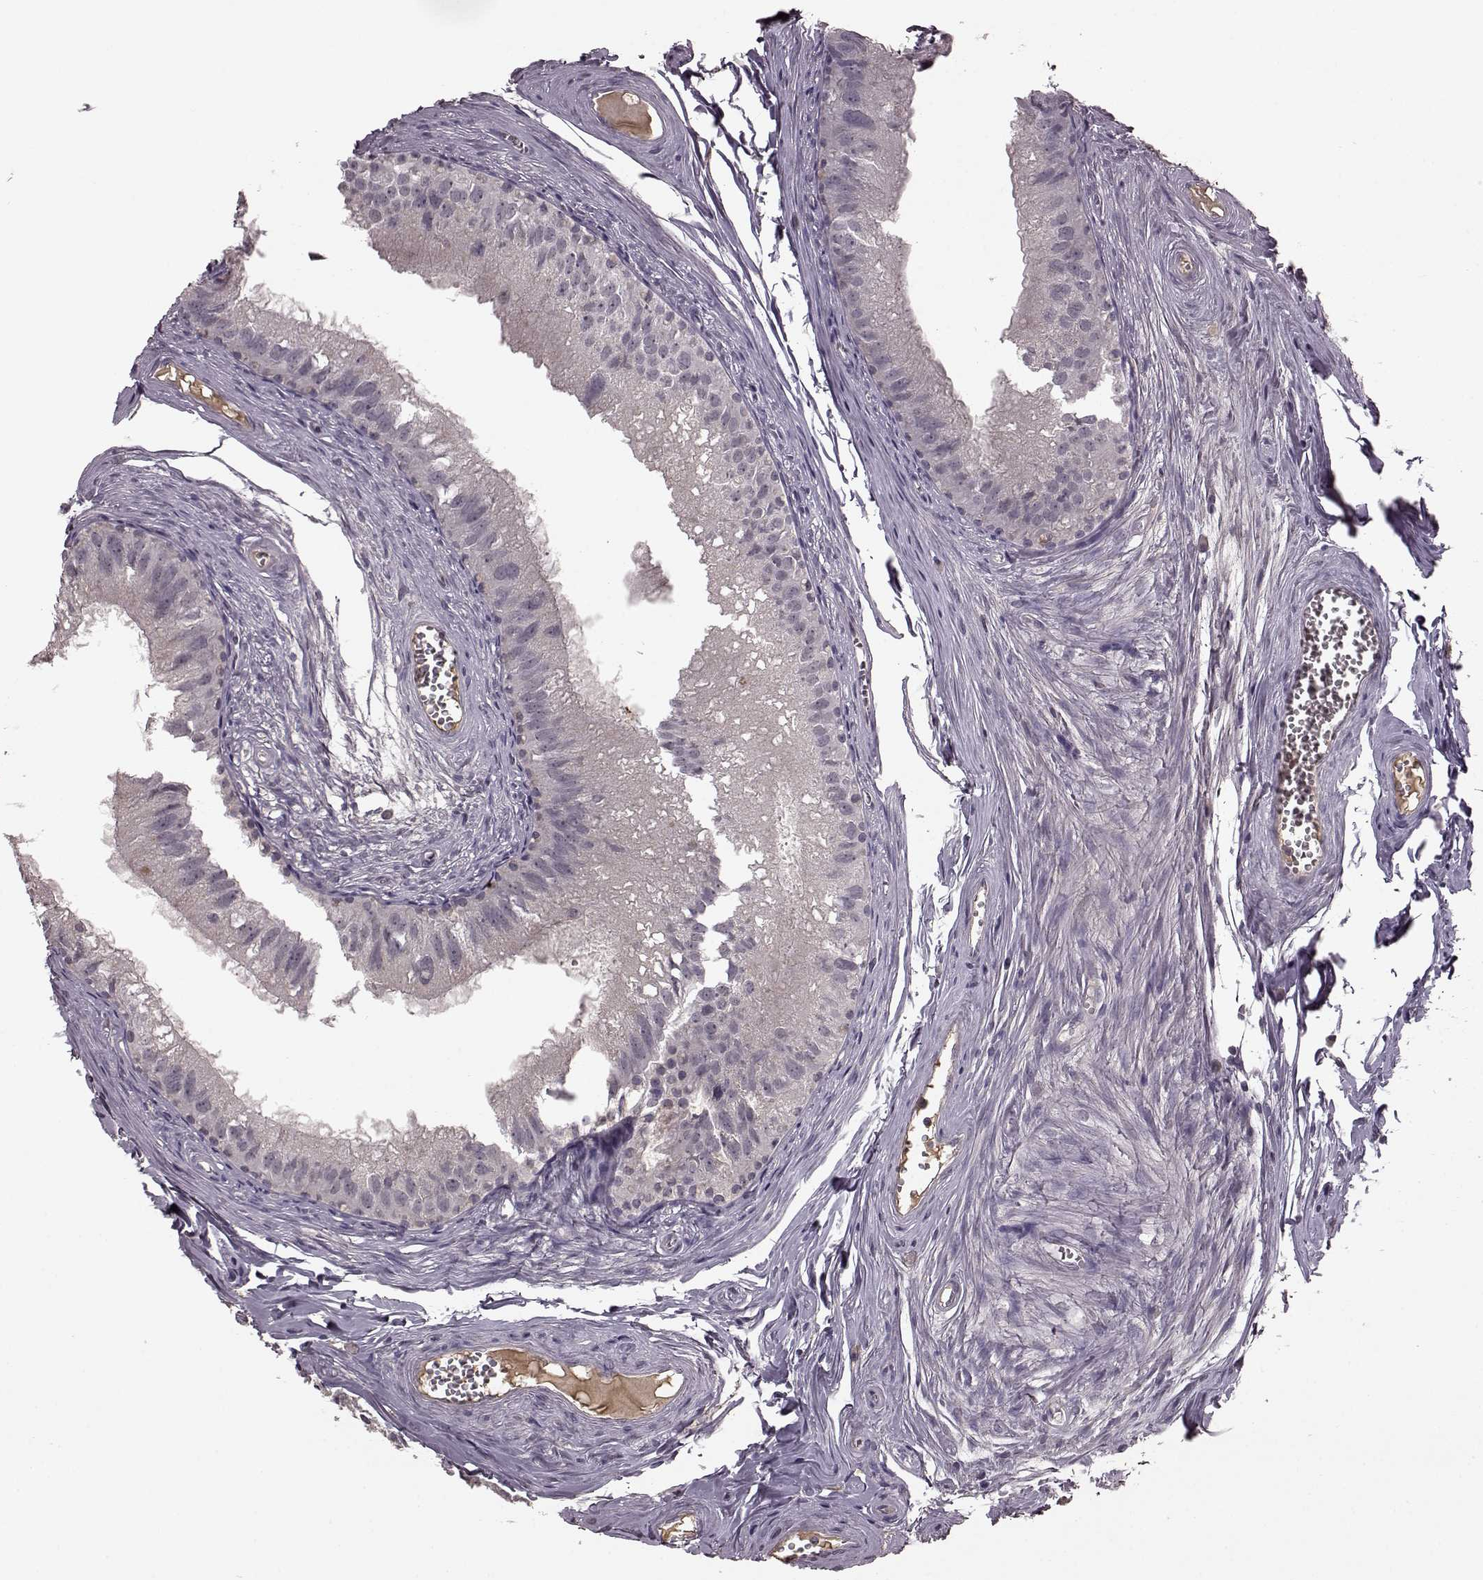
{"staining": {"intensity": "negative", "quantity": "none", "location": "none"}, "tissue": "epididymis", "cell_type": "Glandular cells", "image_type": "normal", "snomed": [{"axis": "morphology", "description": "Normal tissue, NOS"}, {"axis": "topography", "description": "Epididymis"}], "caption": "DAB immunohistochemical staining of normal epididymis demonstrates no significant expression in glandular cells. (DAB (3,3'-diaminobenzidine) IHC, high magnification).", "gene": "NRL", "patient": {"sex": "male", "age": 45}}